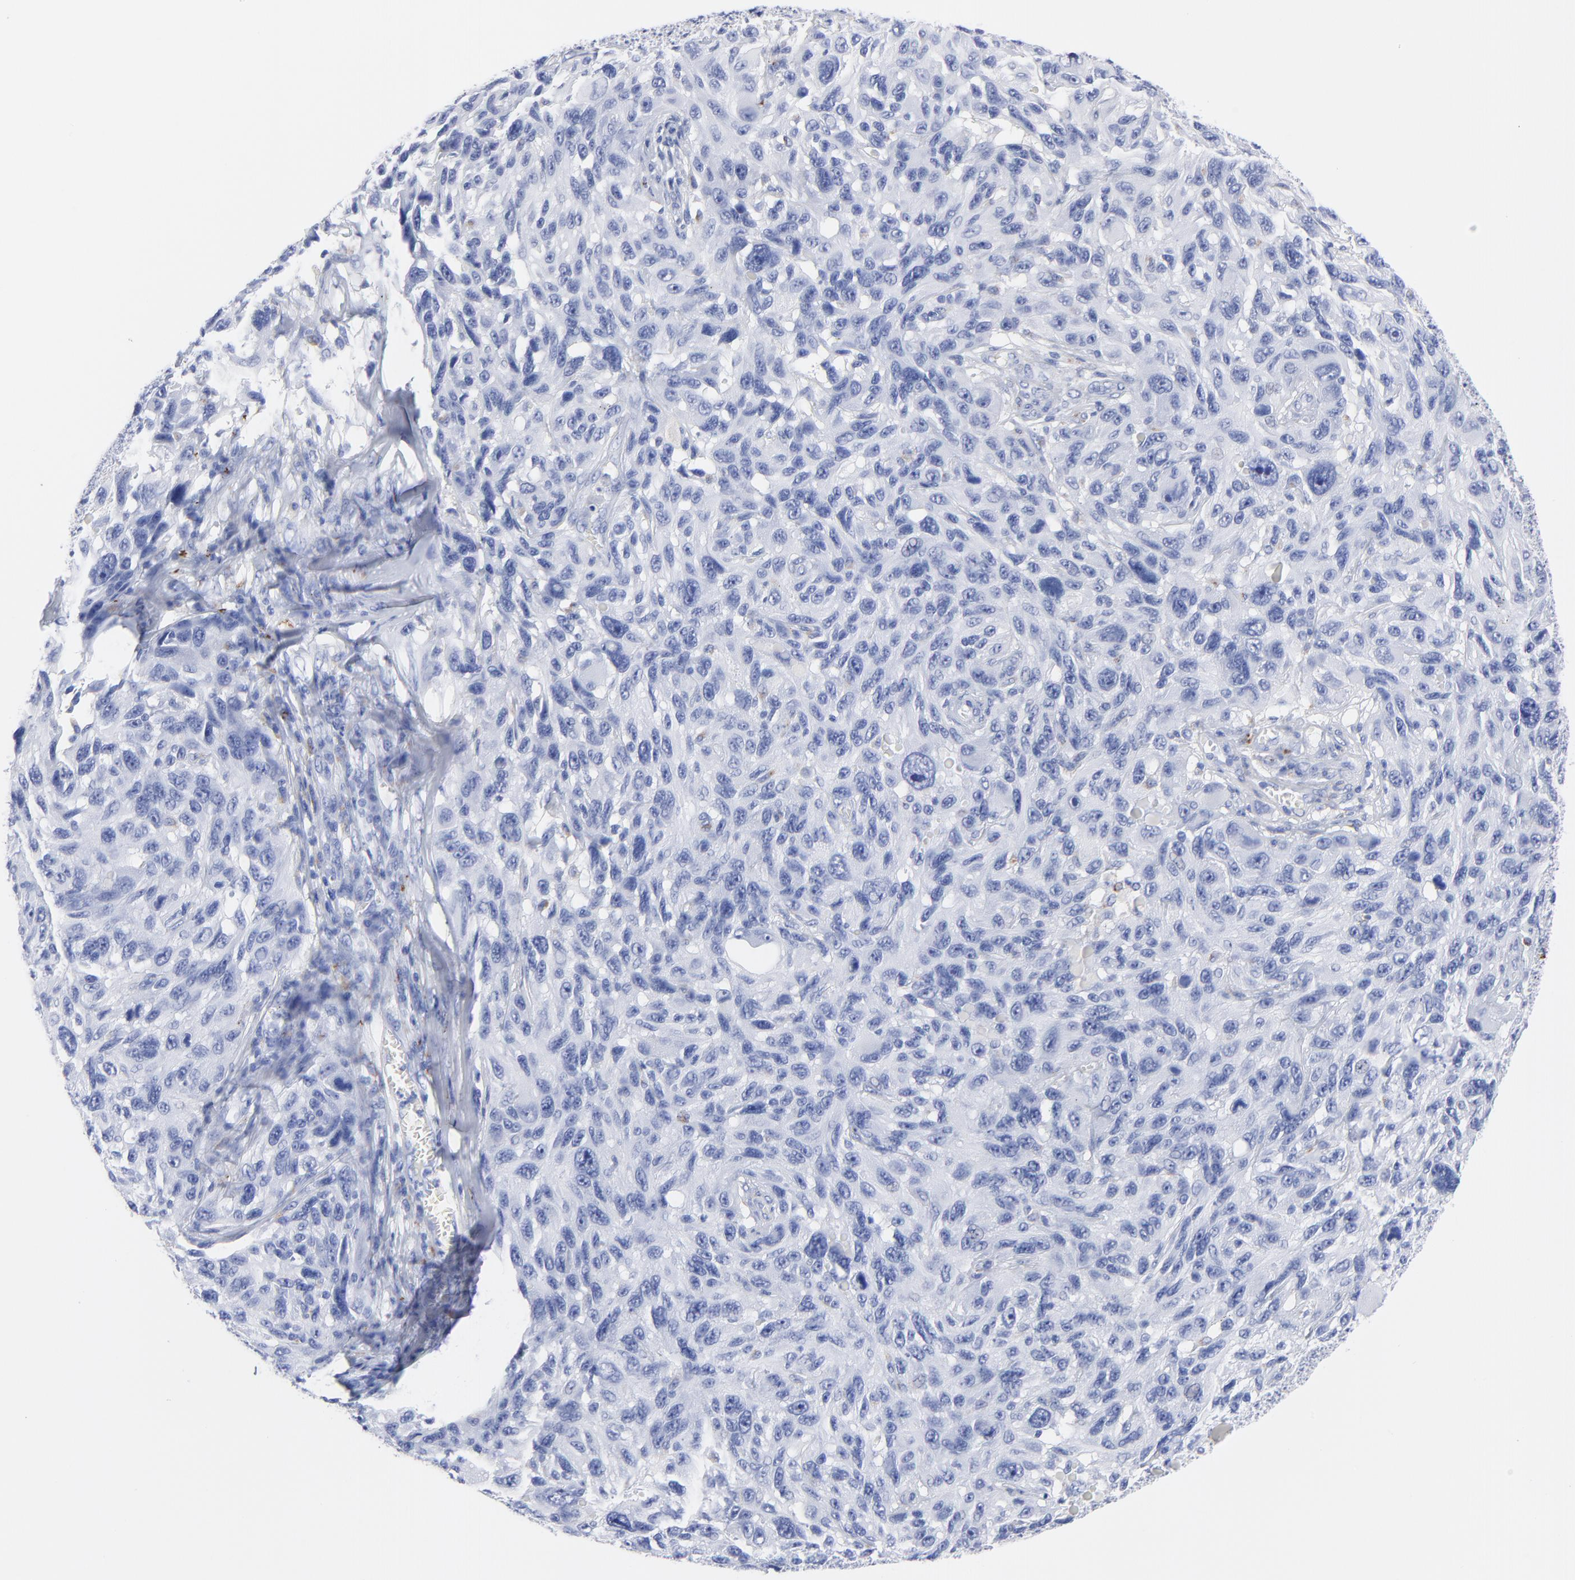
{"staining": {"intensity": "negative", "quantity": "none", "location": "none"}, "tissue": "melanoma", "cell_type": "Tumor cells", "image_type": "cancer", "snomed": [{"axis": "morphology", "description": "Malignant melanoma, NOS"}, {"axis": "topography", "description": "Skin"}], "caption": "Malignant melanoma stained for a protein using immunohistochemistry exhibits no staining tumor cells.", "gene": "CPVL", "patient": {"sex": "male", "age": 53}}